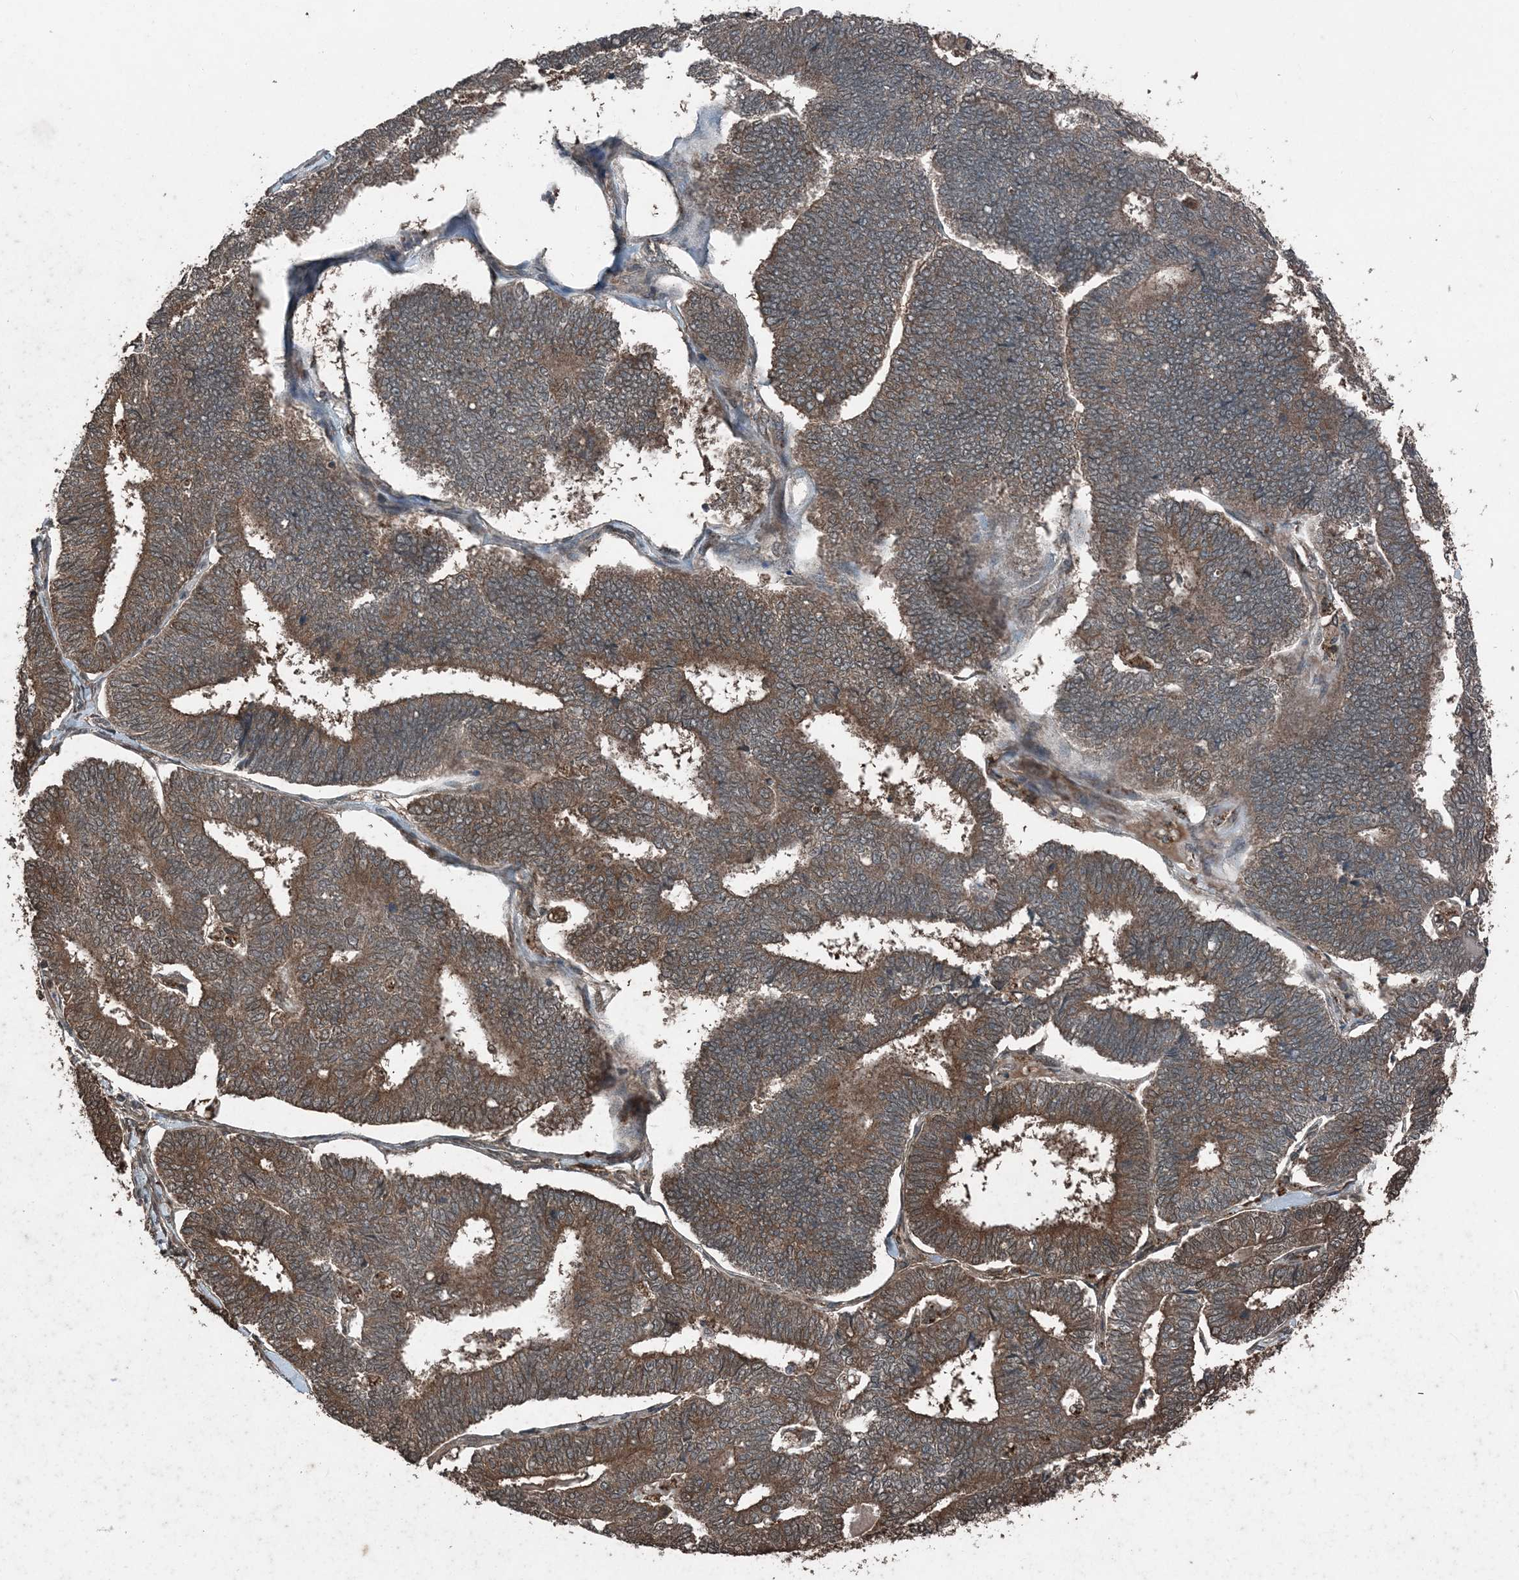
{"staining": {"intensity": "moderate", "quantity": ">75%", "location": "cytoplasmic/membranous"}, "tissue": "endometrial cancer", "cell_type": "Tumor cells", "image_type": "cancer", "snomed": [{"axis": "morphology", "description": "Adenocarcinoma, NOS"}, {"axis": "topography", "description": "Endometrium"}], "caption": "Brown immunohistochemical staining in human endometrial adenocarcinoma shows moderate cytoplasmic/membranous staining in approximately >75% of tumor cells.", "gene": "CFL1", "patient": {"sex": "female", "age": 70}}